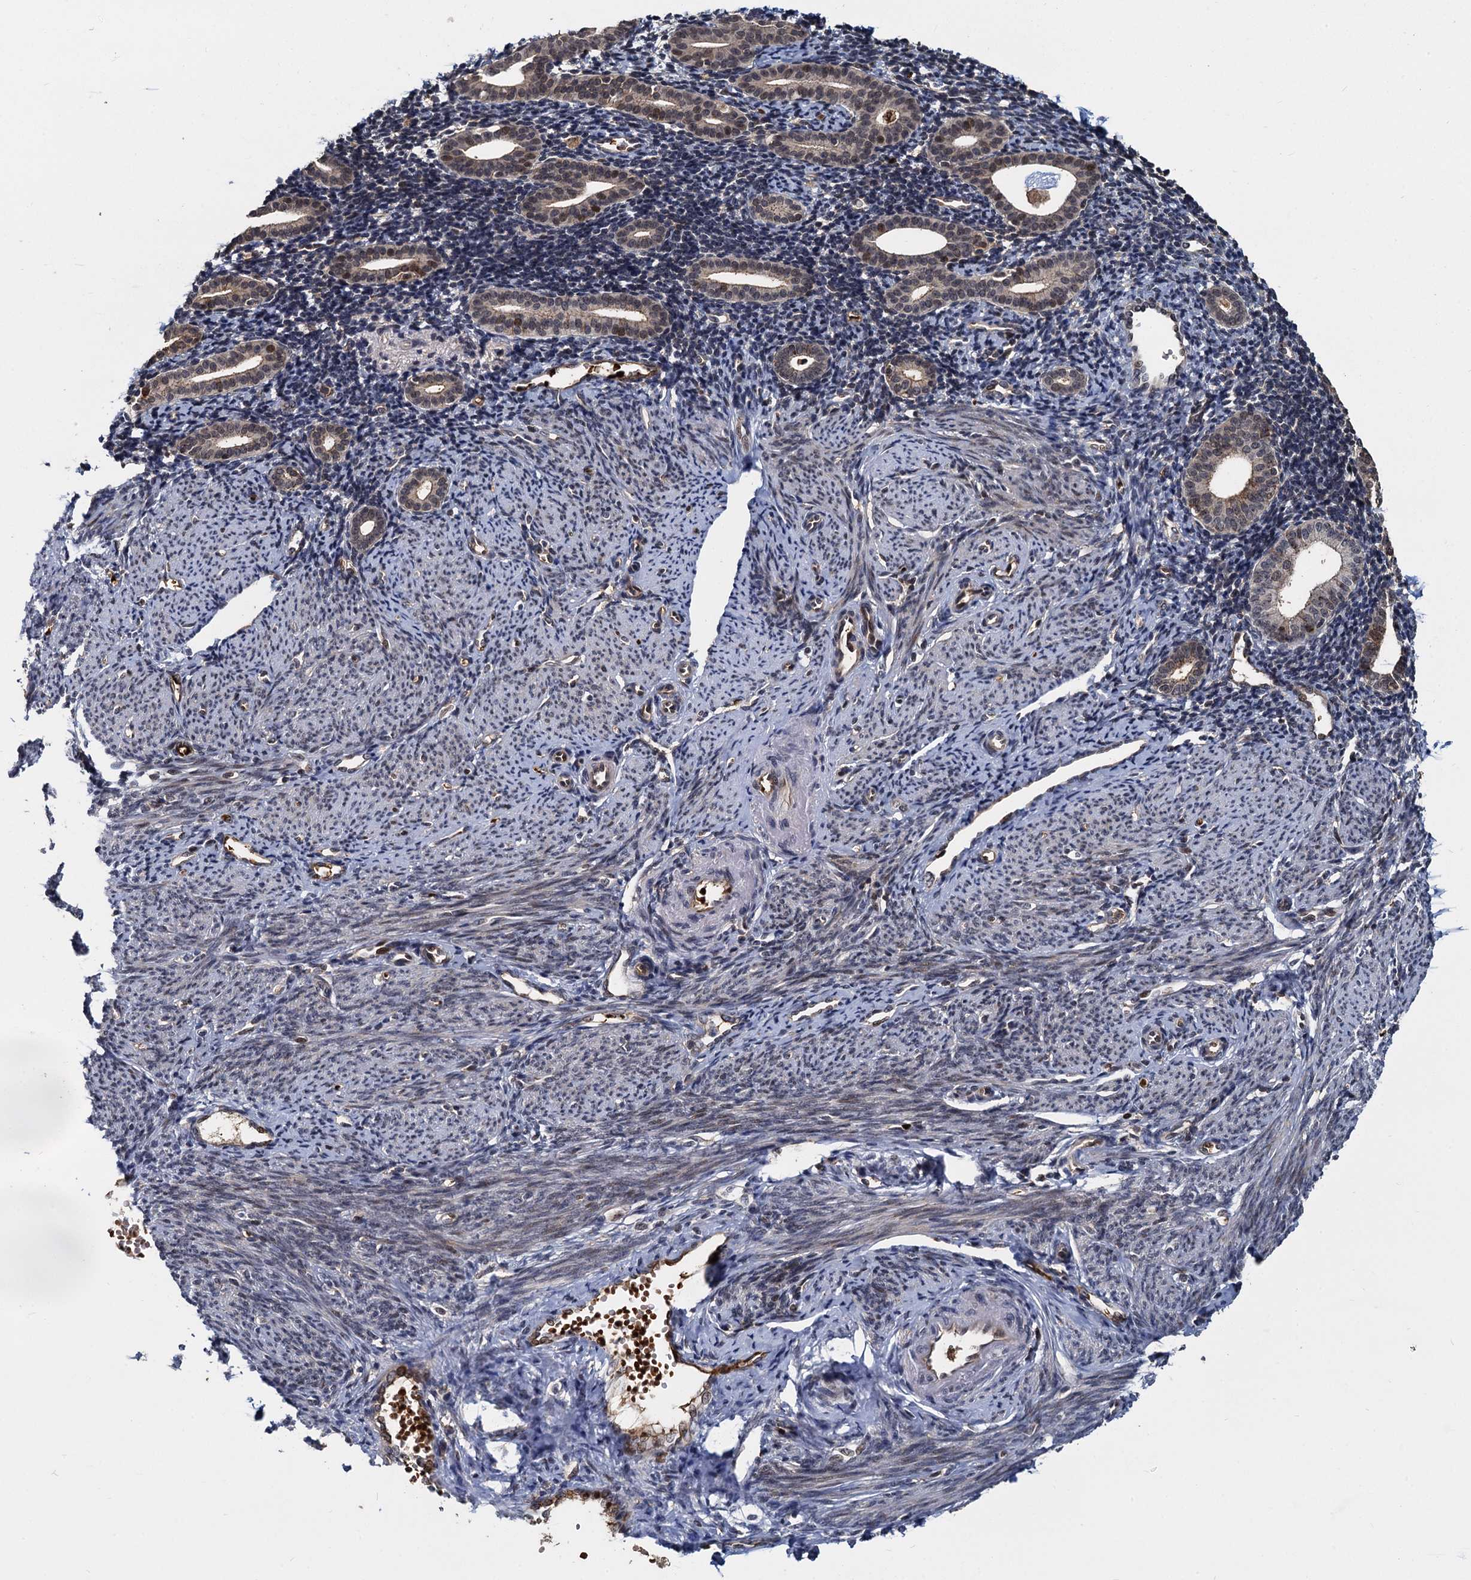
{"staining": {"intensity": "negative", "quantity": "none", "location": "none"}, "tissue": "endometrium", "cell_type": "Cells in endometrial stroma", "image_type": "normal", "snomed": [{"axis": "morphology", "description": "Normal tissue, NOS"}, {"axis": "topography", "description": "Endometrium"}], "caption": "Histopathology image shows no protein expression in cells in endometrial stroma of benign endometrium. (DAB (3,3'-diaminobenzidine) immunohistochemistry (IHC) visualized using brightfield microscopy, high magnification).", "gene": "FANCI", "patient": {"sex": "female", "age": 56}}